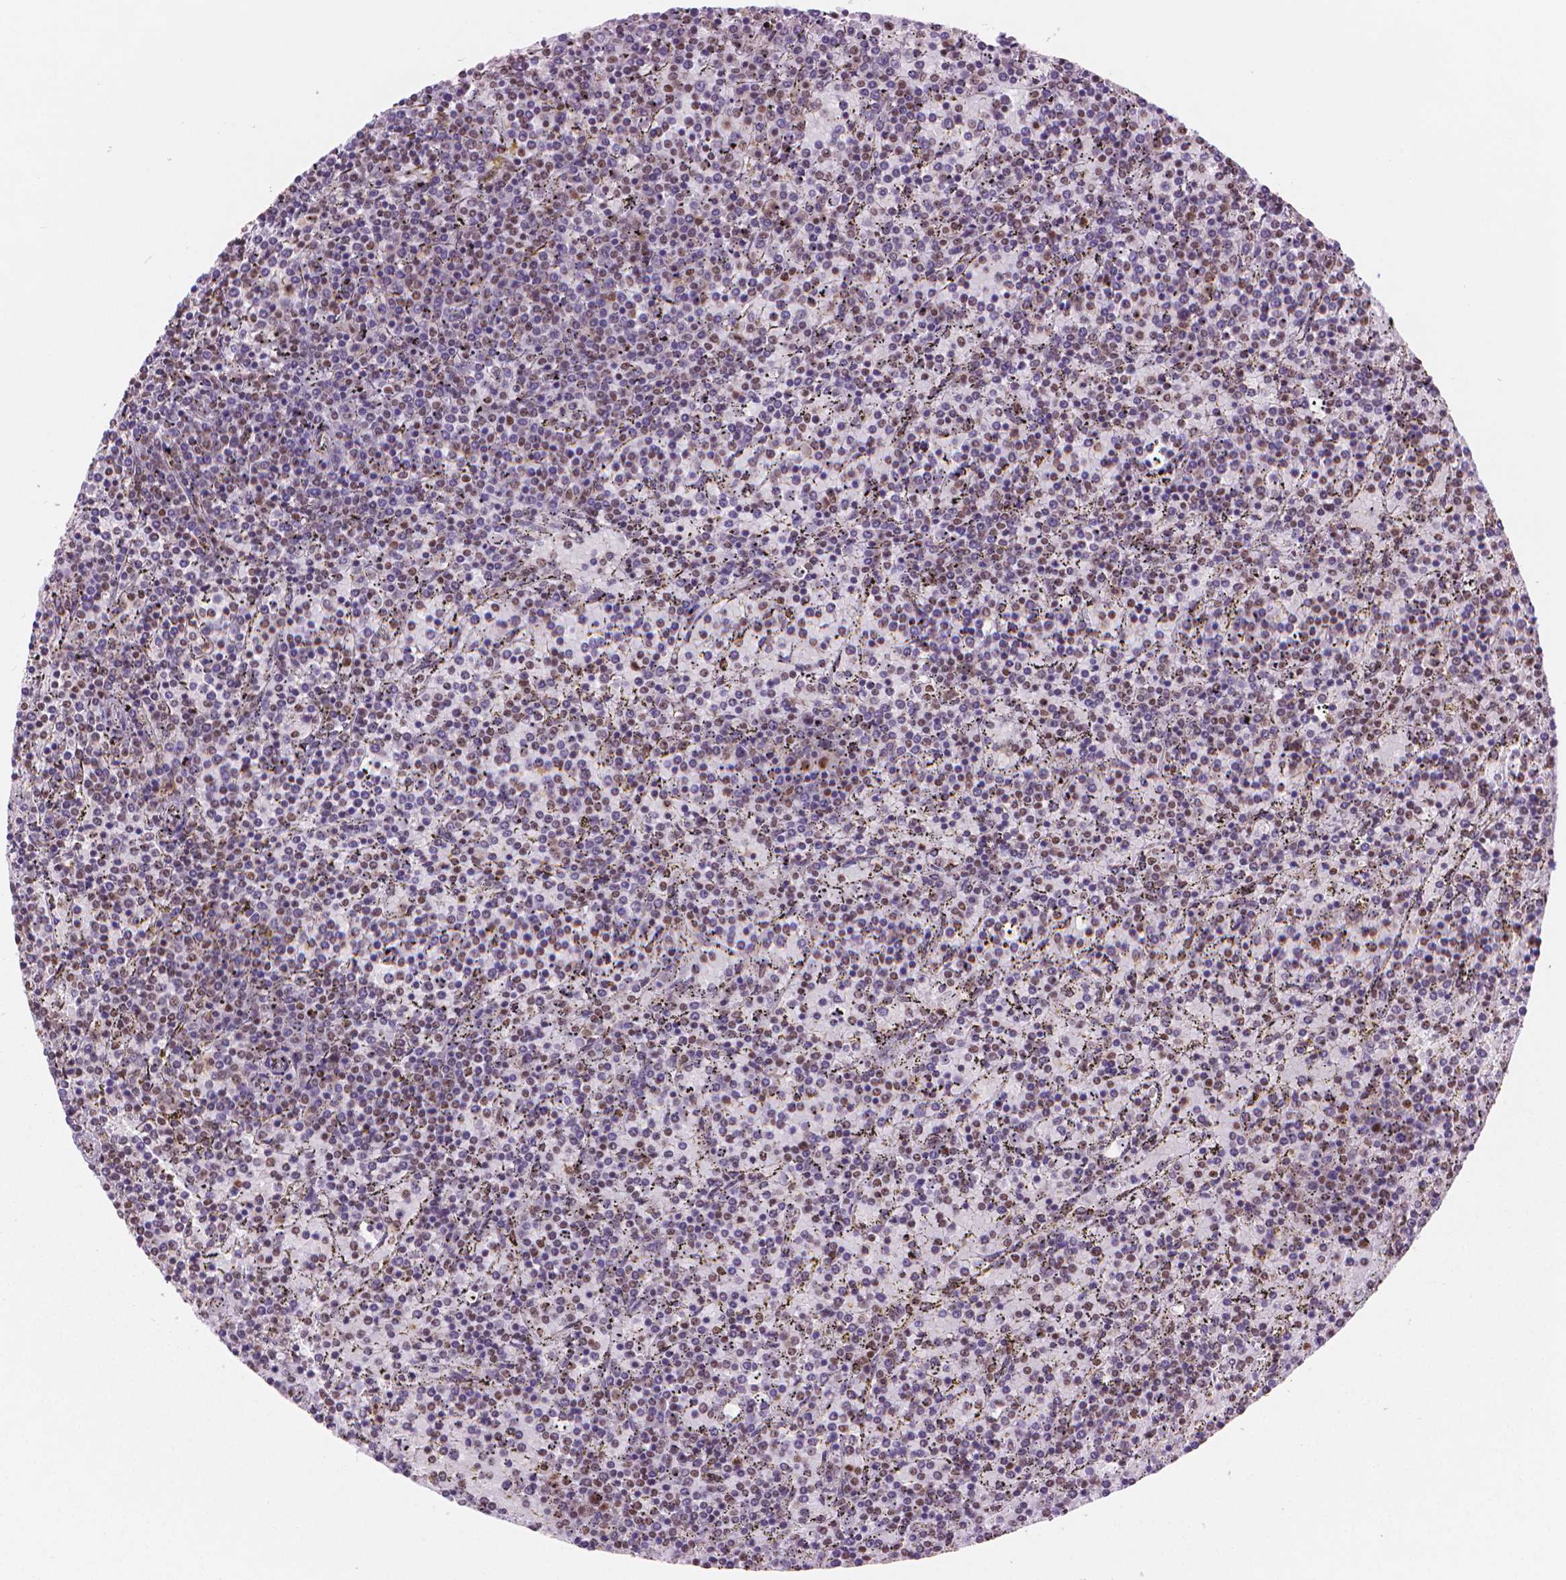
{"staining": {"intensity": "negative", "quantity": "none", "location": "none"}, "tissue": "lymphoma", "cell_type": "Tumor cells", "image_type": "cancer", "snomed": [{"axis": "morphology", "description": "Malignant lymphoma, non-Hodgkin's type, Low grade"}, {"axis": "topography", "description": "Spleen"}], "caption": "IHC histopathology image of lymphoma stained for a protein (brown), which displays no expression in tumor cells.", "gene": "RPA4", "patient": {"sex": "female", "age": 77}}